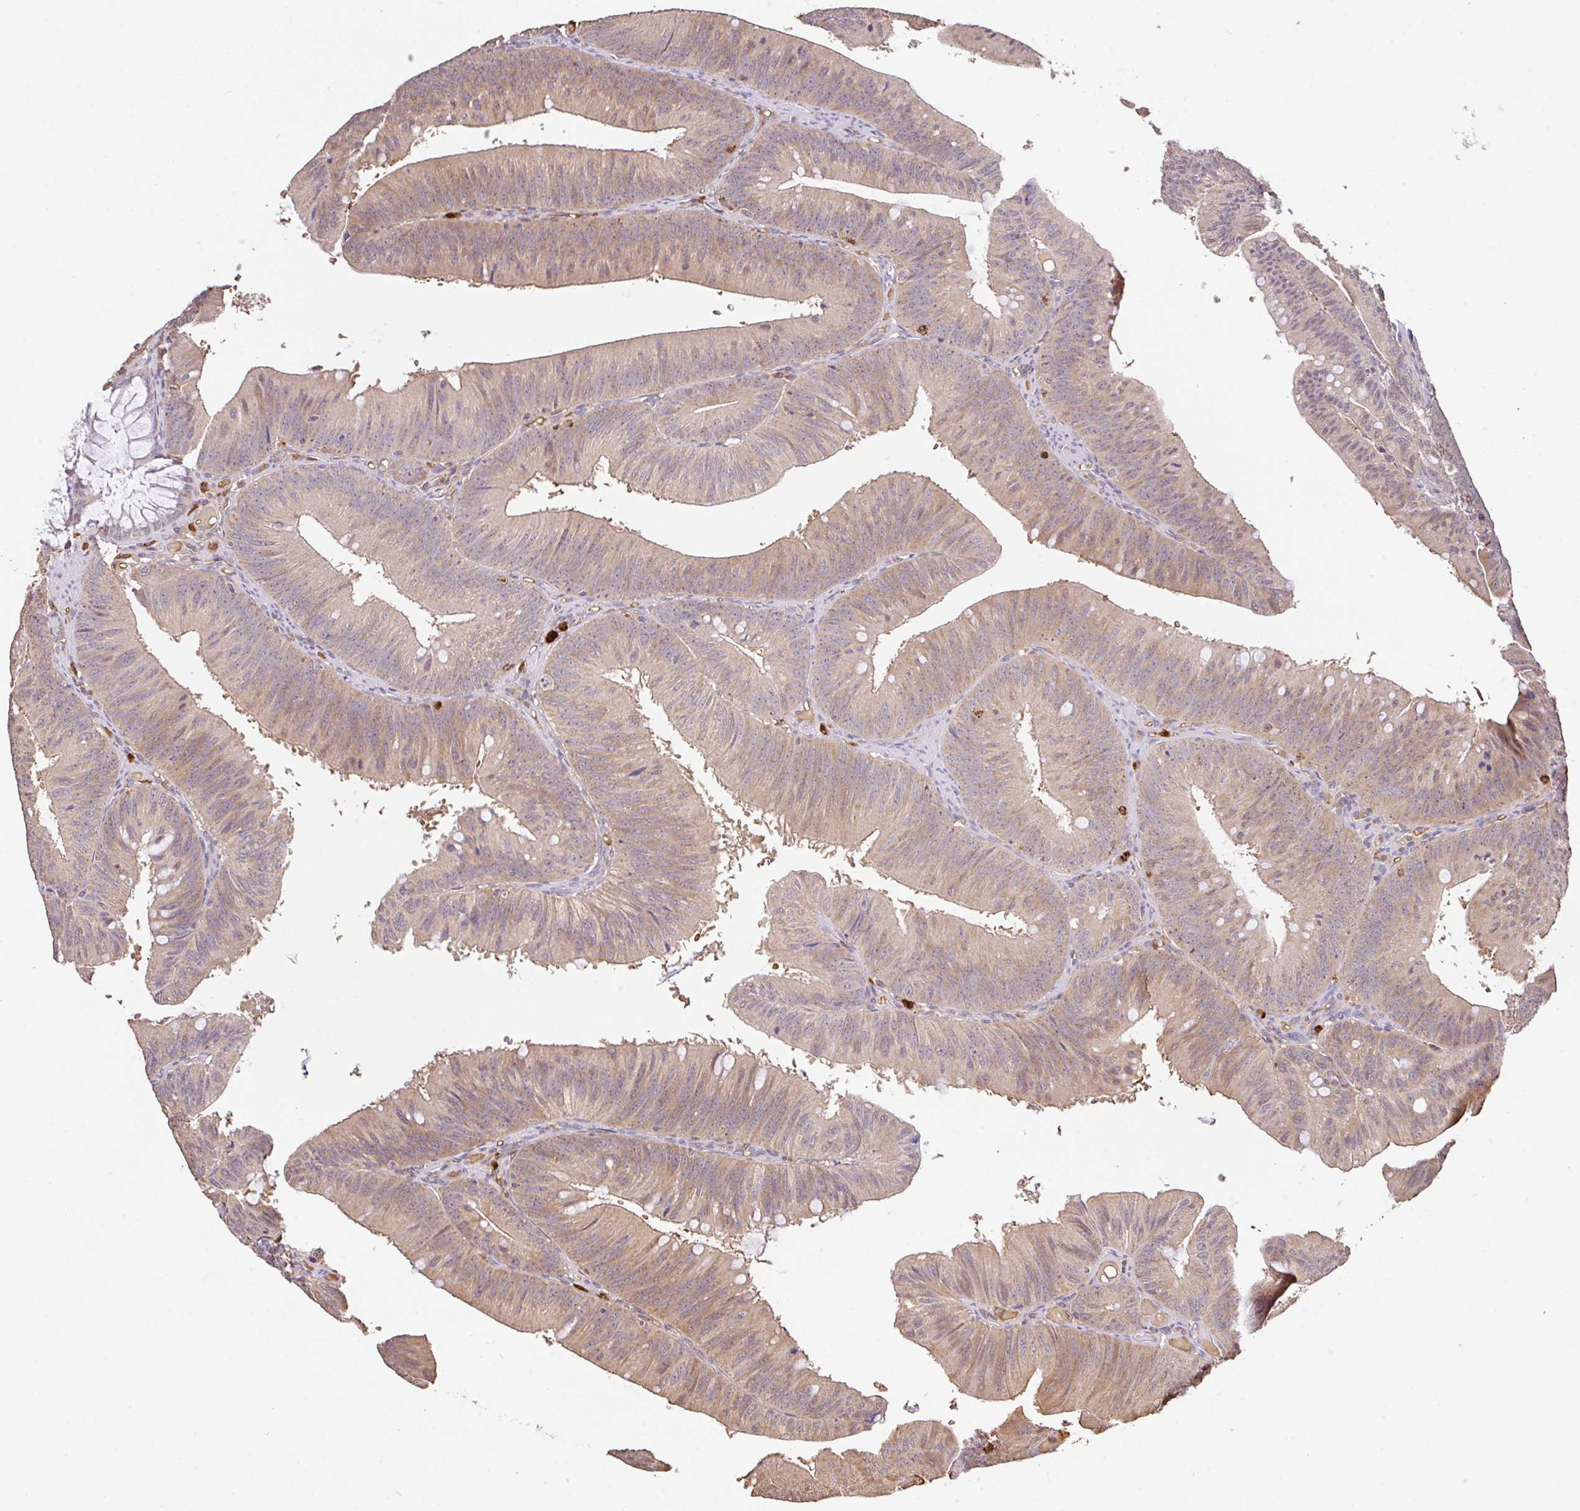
{"staining": {"intensity": "moderate", "quantity": ">75%", "location": "cytoplasmic/membranous"}, "tissue": "colorectal cancer", "cell_type": "Tumor cells", "image_type": "cancer", "snomed": [{"axis": "morphology", "description": "Adenocarcinoma, NOS"}, {"axis": "topography", "description": "Colon"}], "caption": "There is medium levels of moderate cytoplasmic/membranous positivity in tumor cells of colorectal cancer, as demonstrated by immunohistochemical staining (brown color).", "gene": "C1QTNF9B", "patient": {"sex": "male", "age": 84}}